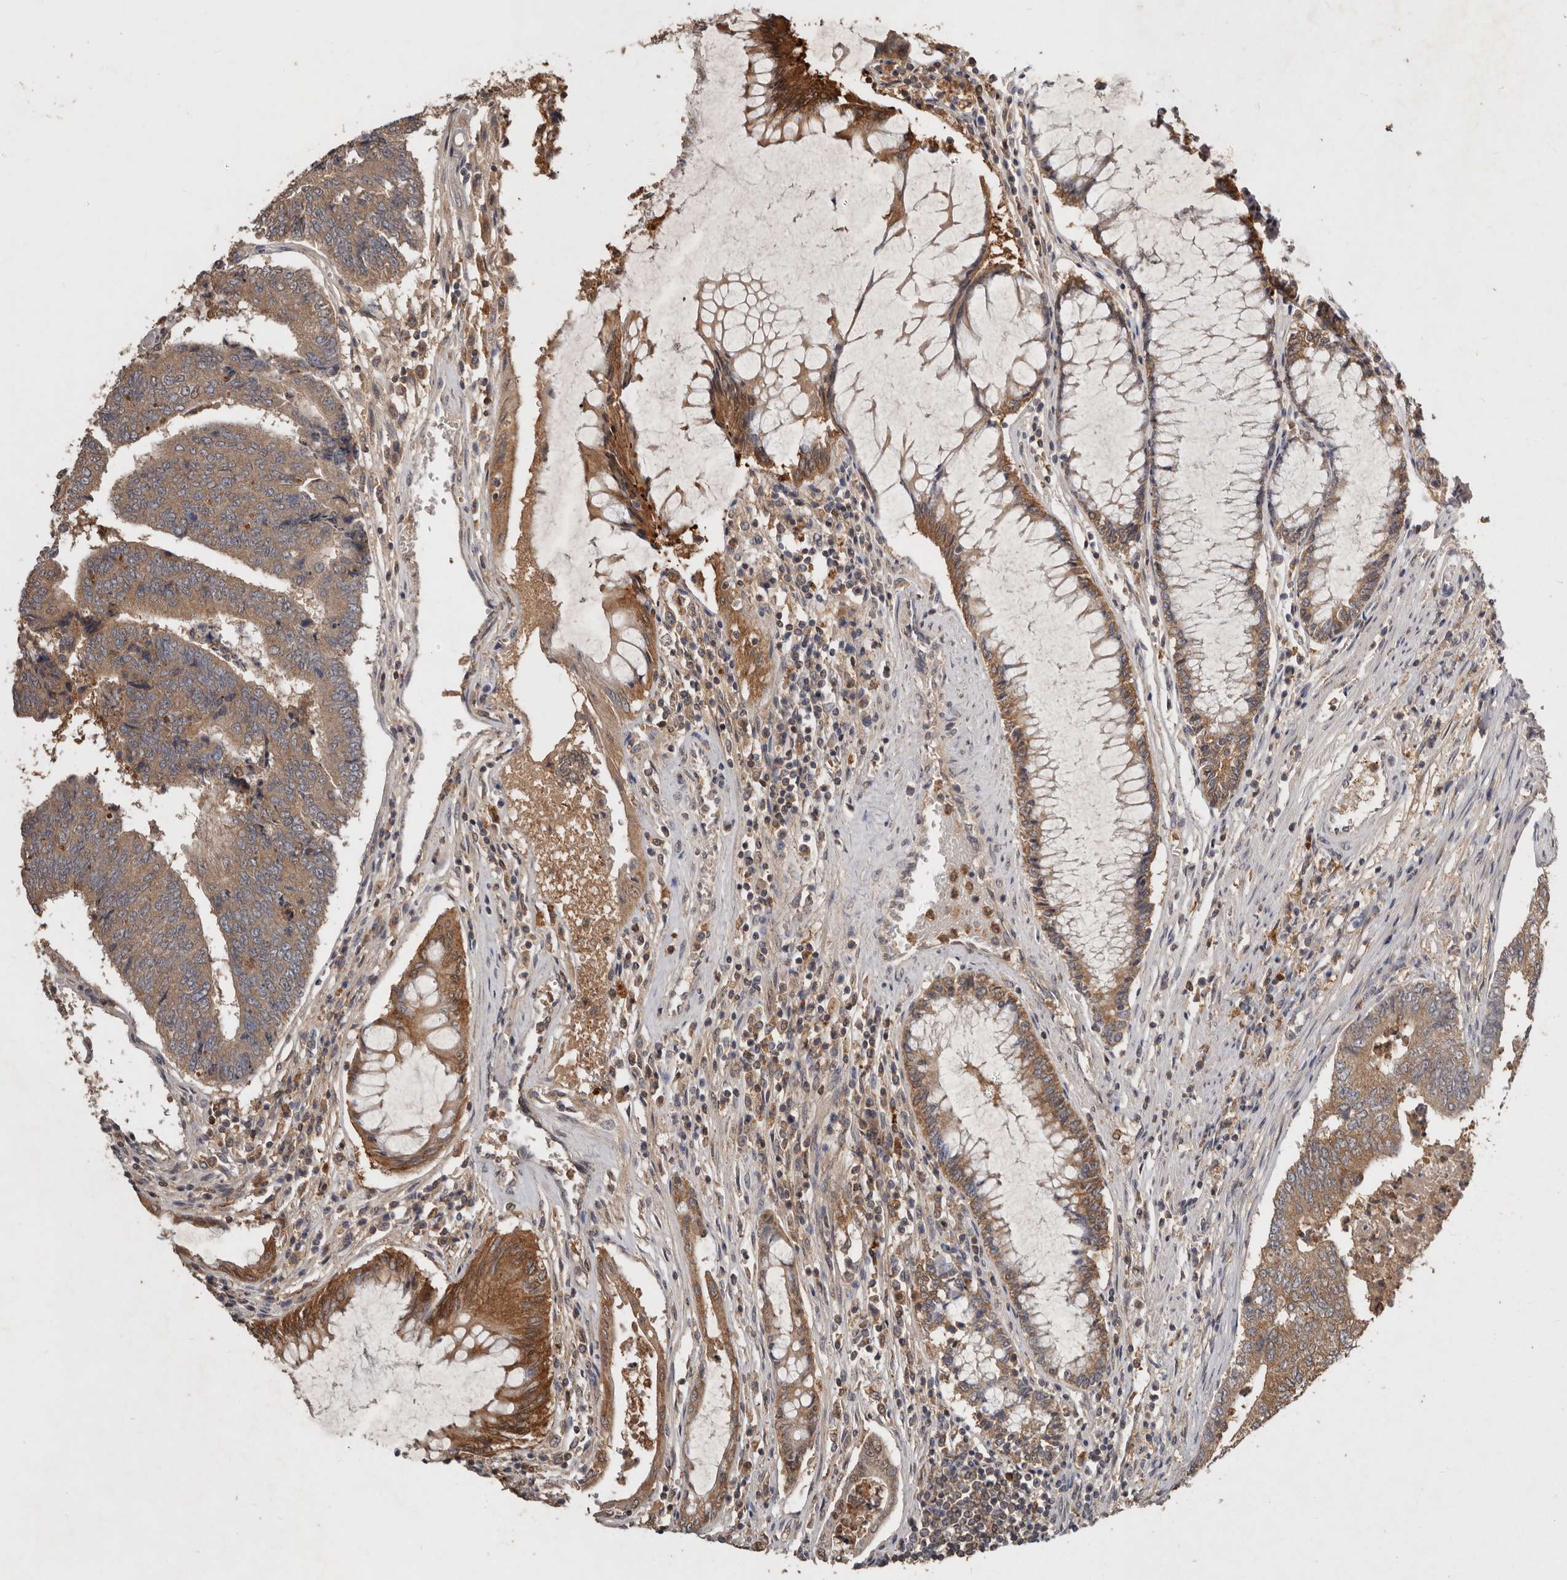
{"staining": {"intensity": "moderate", "quantity": ">75%", "location": "cytoplasmic/membranous"}, "tissue": "colorectal cancer", "cell_type": "Tumor cells", "image_type": "cancer", "snomed": [{"axis": "morphology", "description": "Adenocarcinoma, NOS"}, {"axis": "topography", "description": "Colon"}], "caption": "Moderate cytoplasmic/membranous staining for a protein is appreciated in approximately >75% of tumor cells of colorectal cancer using immunohistochemistry.", "gene": "EDEM1", "patient": {"sex": "female", "age": 67}}